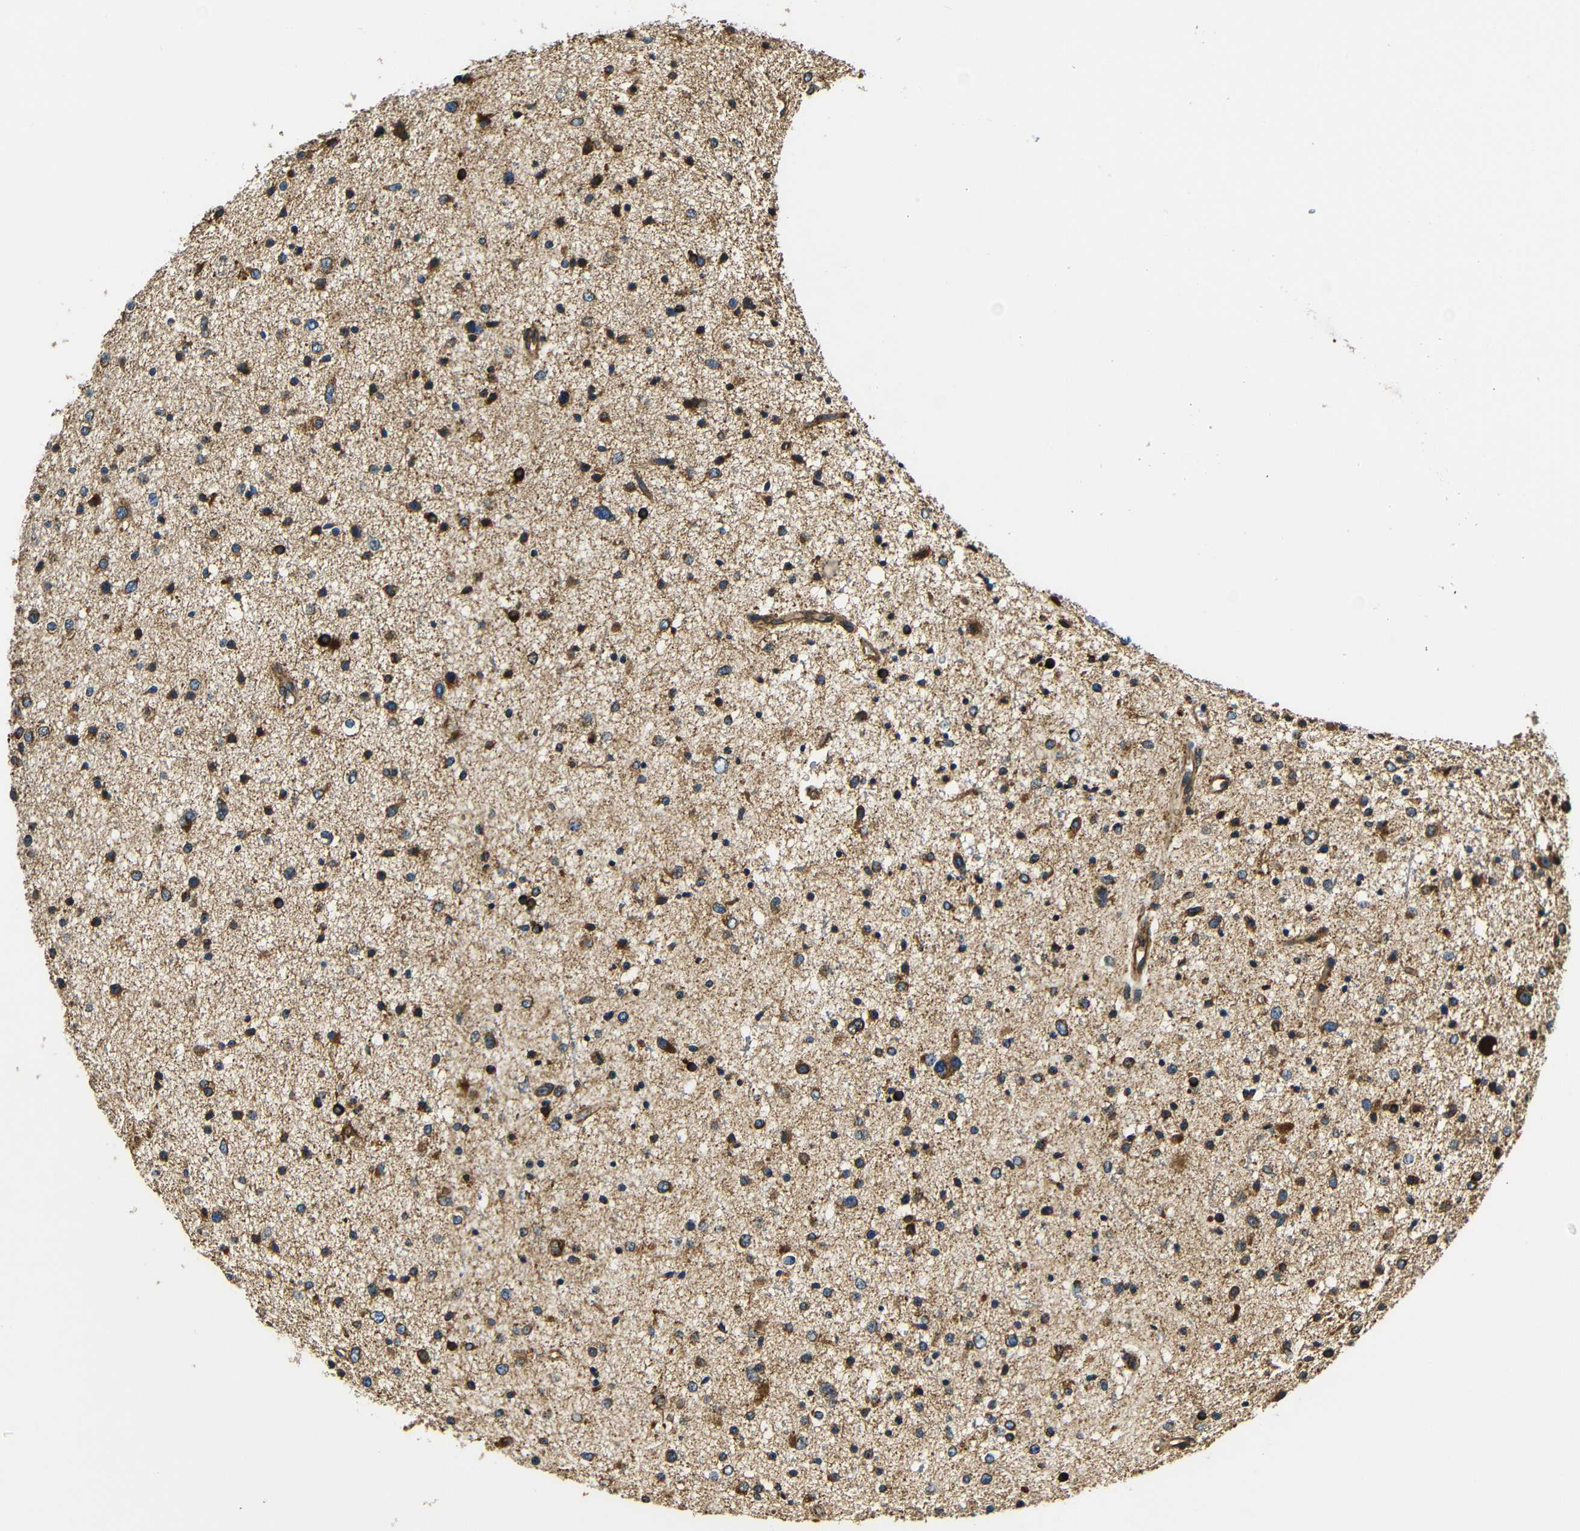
{"staining": {"intensity": "strong", "quantity": ">75%", "location": "cytoplasmic/membranous"}, "tissue": "glioma", "cell_type": "Tumor cells", "image_type": "cancer", "snomed": [{"axis": "morphology", "description": "Glioma, malignant, Low grade"}, {"axis": "topography", "description": "Brain"}], "caption": "This histopathology image exhibits glioma stained with immunohistochemistry to label a protein in brown. The cytoplasmic/membranous of tumor cells show strong positivity for the protein. Nuclei are counter-stained blue.", "gene": "VAPB", "patient": {"sex": "female", "age": 37}}